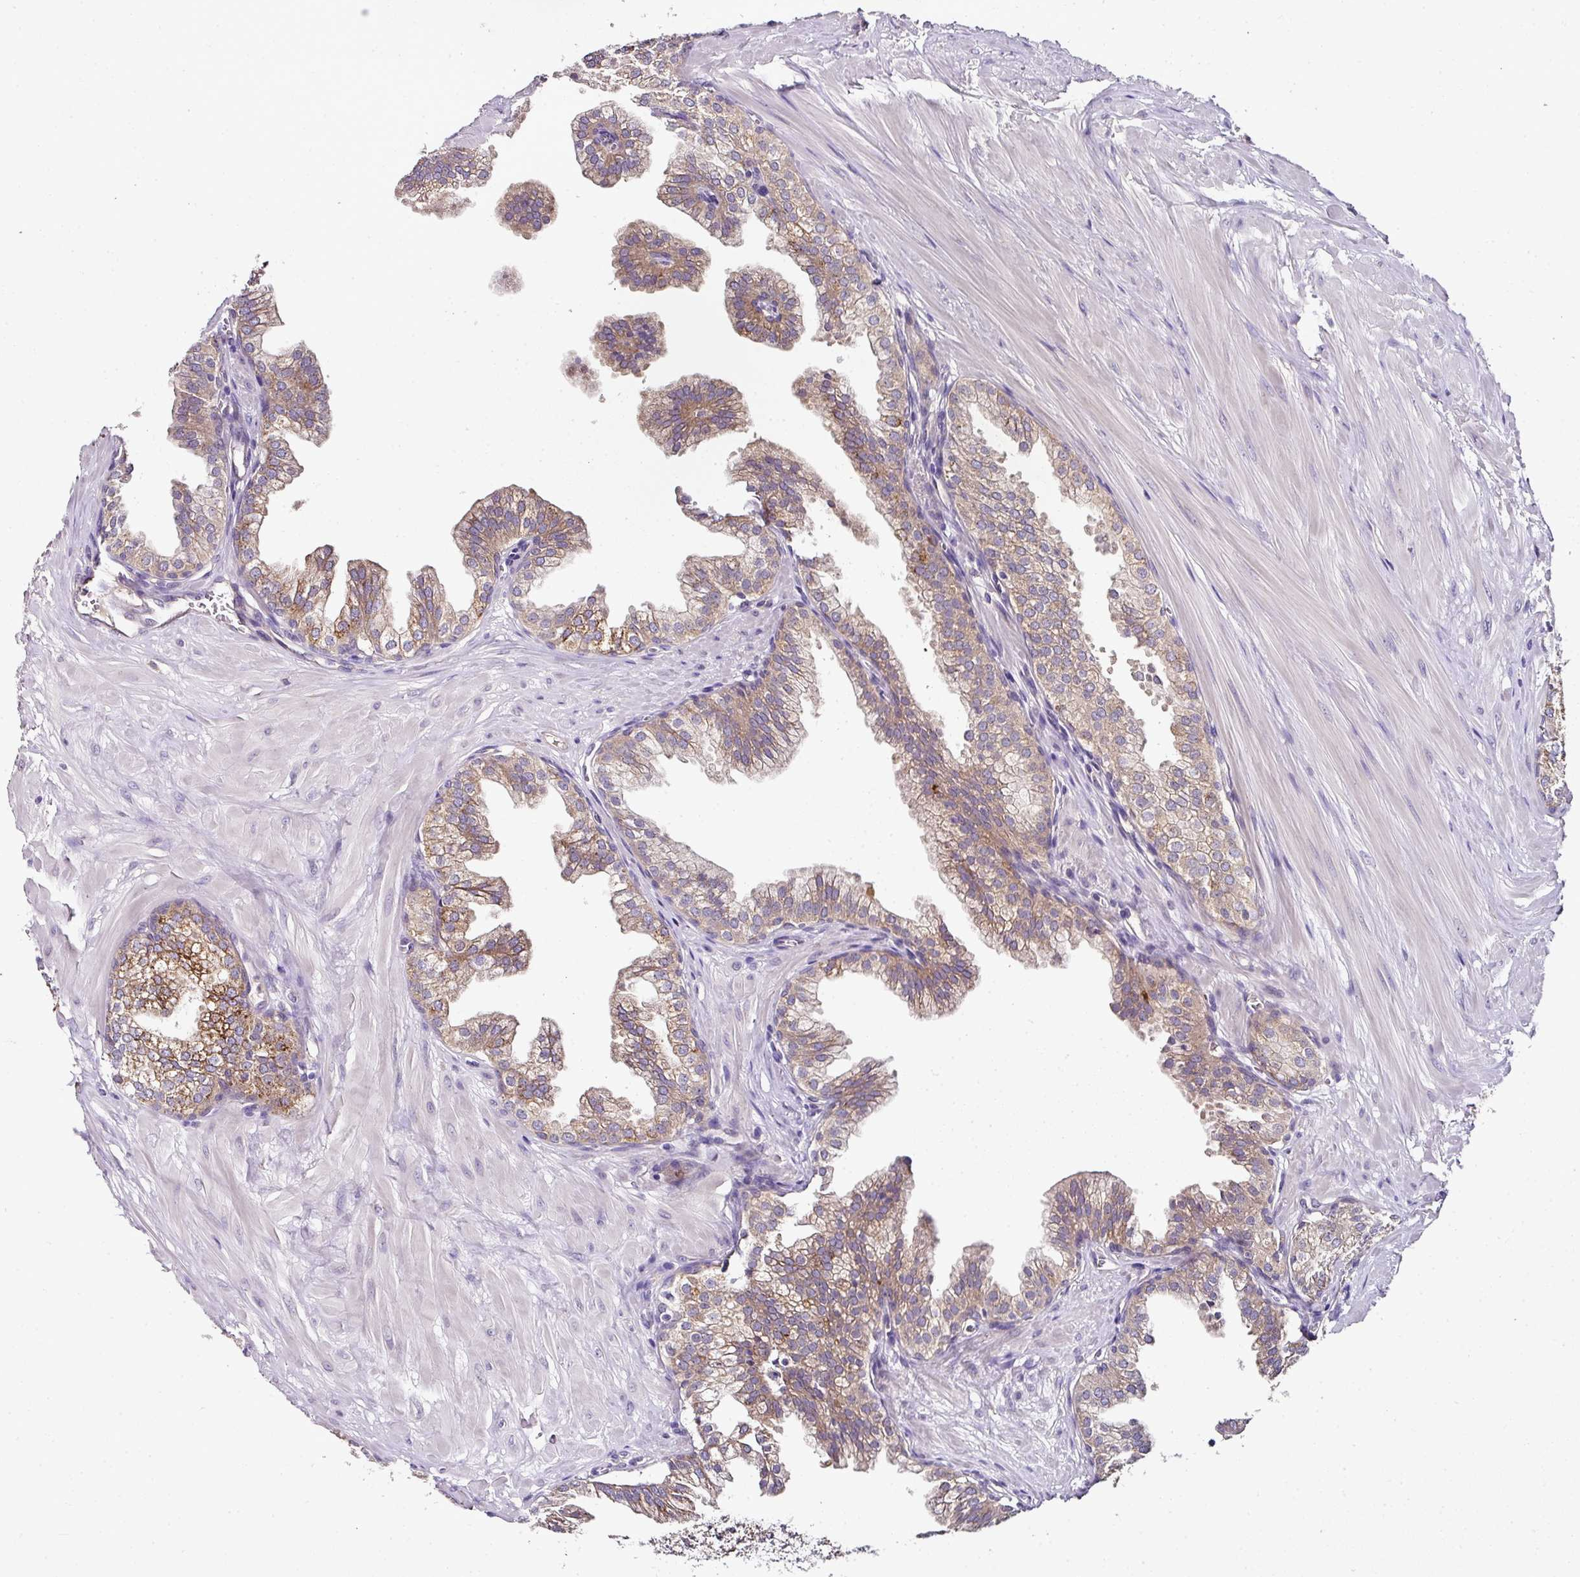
{"staining": {"intensity": "strong", "quantity": "25%-75%", "location": "cytoplasmic/membranous"}, "tissue": "prostate", "cell_type": "Glandular cells", "image_type": "normal", "snomed": [{"axis": "morphology", "description": "Normal tissue, NOS"}, {"axis": "topography", "description": "Prostate"}, {"axis": "topography", "description": "Peripheral nerve tissue"}], "caption": "Normal prostate exhibits strong cytoplasmic/membranous expression in about 25%-75% of glandular cells, visualized by immunohistochemistry.", "gene": "SKIC2", "patient": {"sex": "male", "age": 55}}